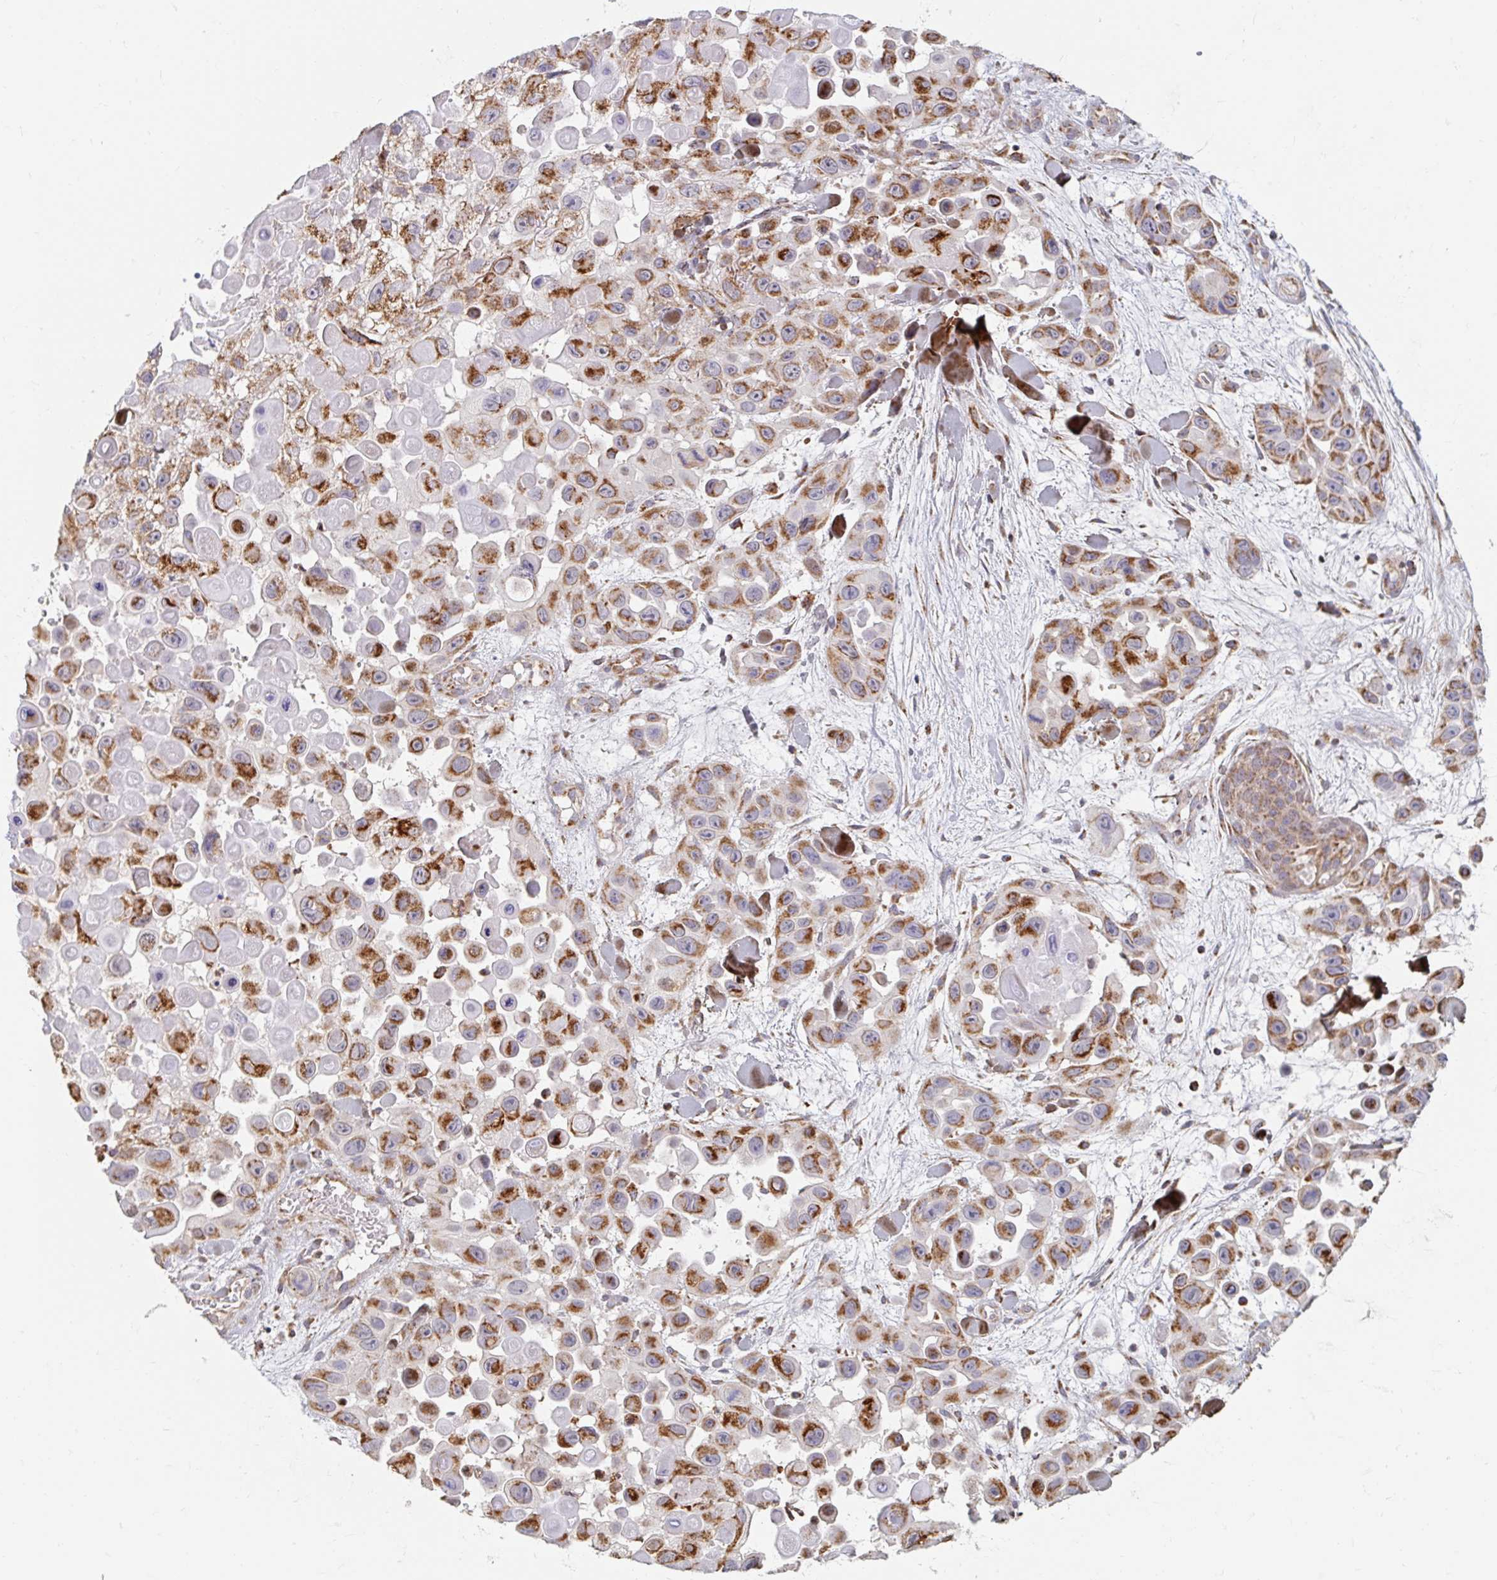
{"staining": {"intensity": "moderate", "quantity": ">75%", "location": "cytoplasmic/membranous"}, "tissue": "skin cancer", "cell_type": "Tumor cells", "image_type": "cancer", "snomed": [{"axis": "morphology", "description": "Squamous cell carcinoma, NOS"}, {"axis": "topography", "description": "Skin"}], "caption": "Immunohistochemical staining of human skin cancer exhibits medium levels of moderate cytoplasmic/membranous protein staining in about >75% of tumor cells.", "gene": "MAVS", "patient": {"sex": "male", "age": 81}}